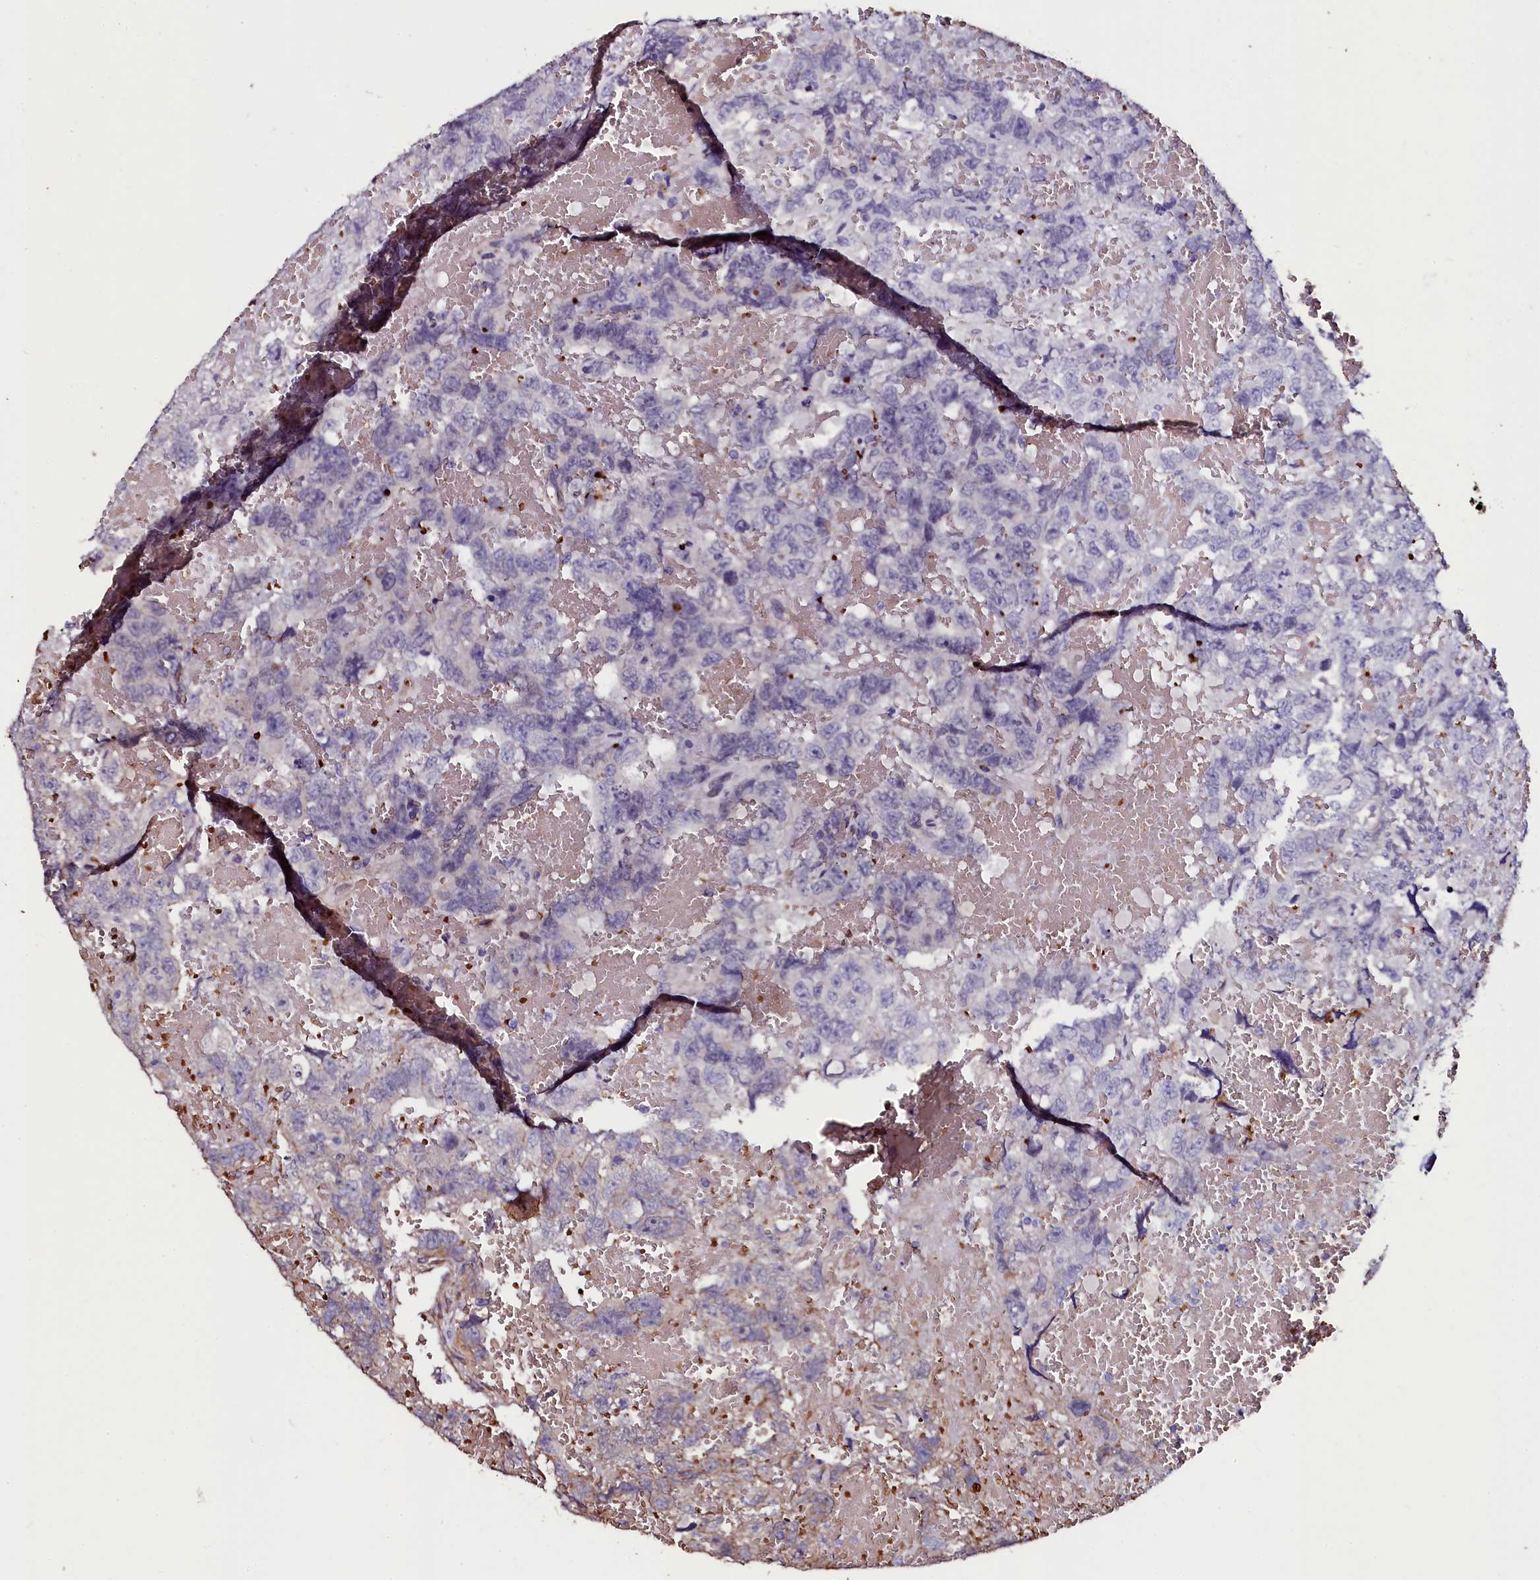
{"staining": {"intensity": "negative", "quantity": "none", "location": "none"}, "tissue": "testis cancer", "cell_type": "Tumor cells", "image_type": "cancer", "snomed": [{"axis": "morphology", "description": "Carcinoma, Embryonal, NOS"}, {"axis": "topography", "description": "Testis"}], "caption": "Immunohistochemistry of human testis cancer (embryonal carcinoma) demonstrates no staining in tumor cells. The staining is performed using DAB (3,3'-diaminobenzidine) brown chromogen with nuclei counter-stained in using hematoxylin.", "gene": "CTDSPL2", "patient": {"sex": "male", "age": 45}}